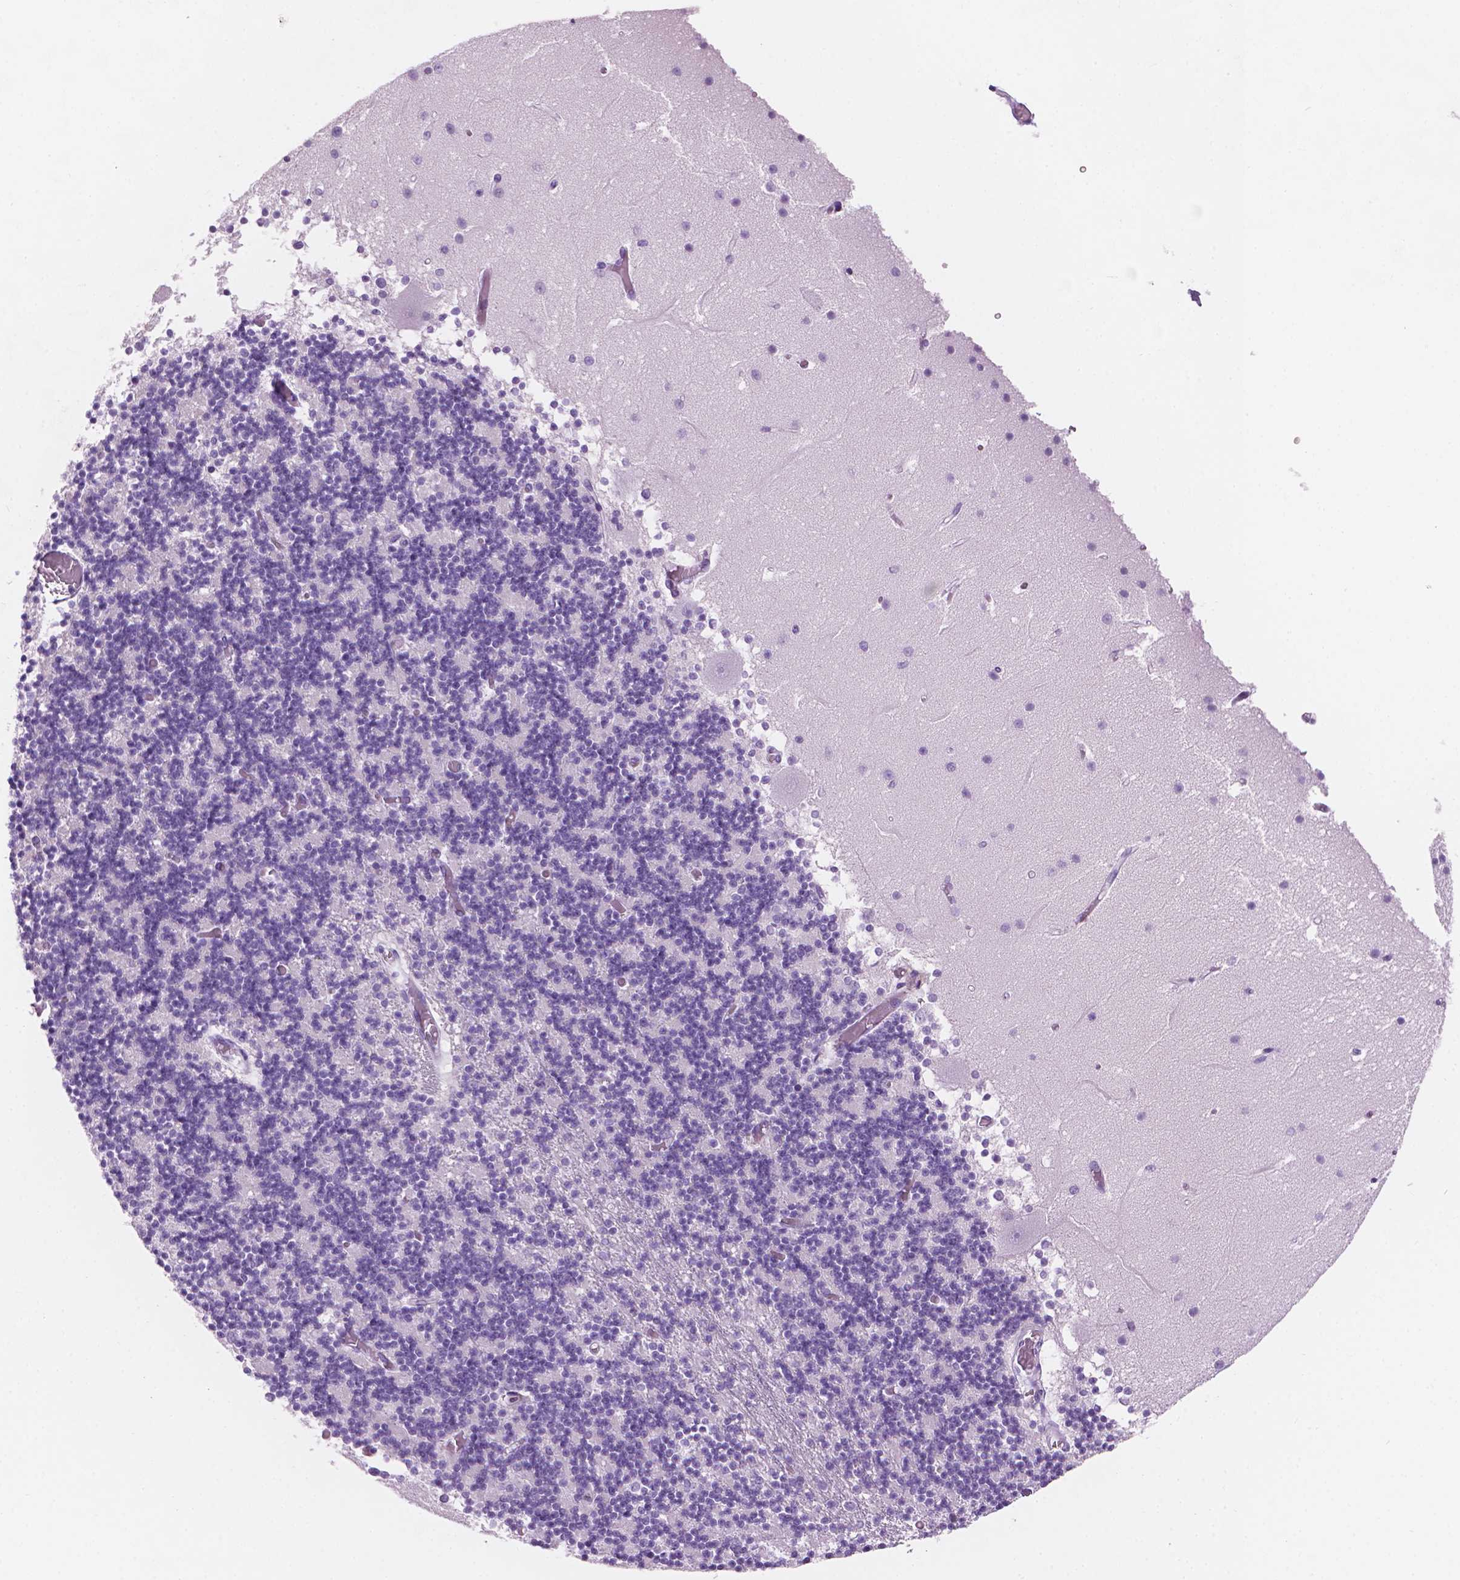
{"staining": {"intensity": "negative", "quantity": "none", "location": "none"}, "tissue": "cerebellum", "cell_type": "Cells in granular layer", "image_type": "normal", "snomed": [{"axis": "morphology", "description": "Normal tissue, NOS"}, {"axis": "topography", "description": "Cerebellum"}], "caption": "The micrograph displays no staining of cells in granular layer in normal cerebellum.", "gene": "TTC29", "patient": {"sex": "female", "age": 28}}